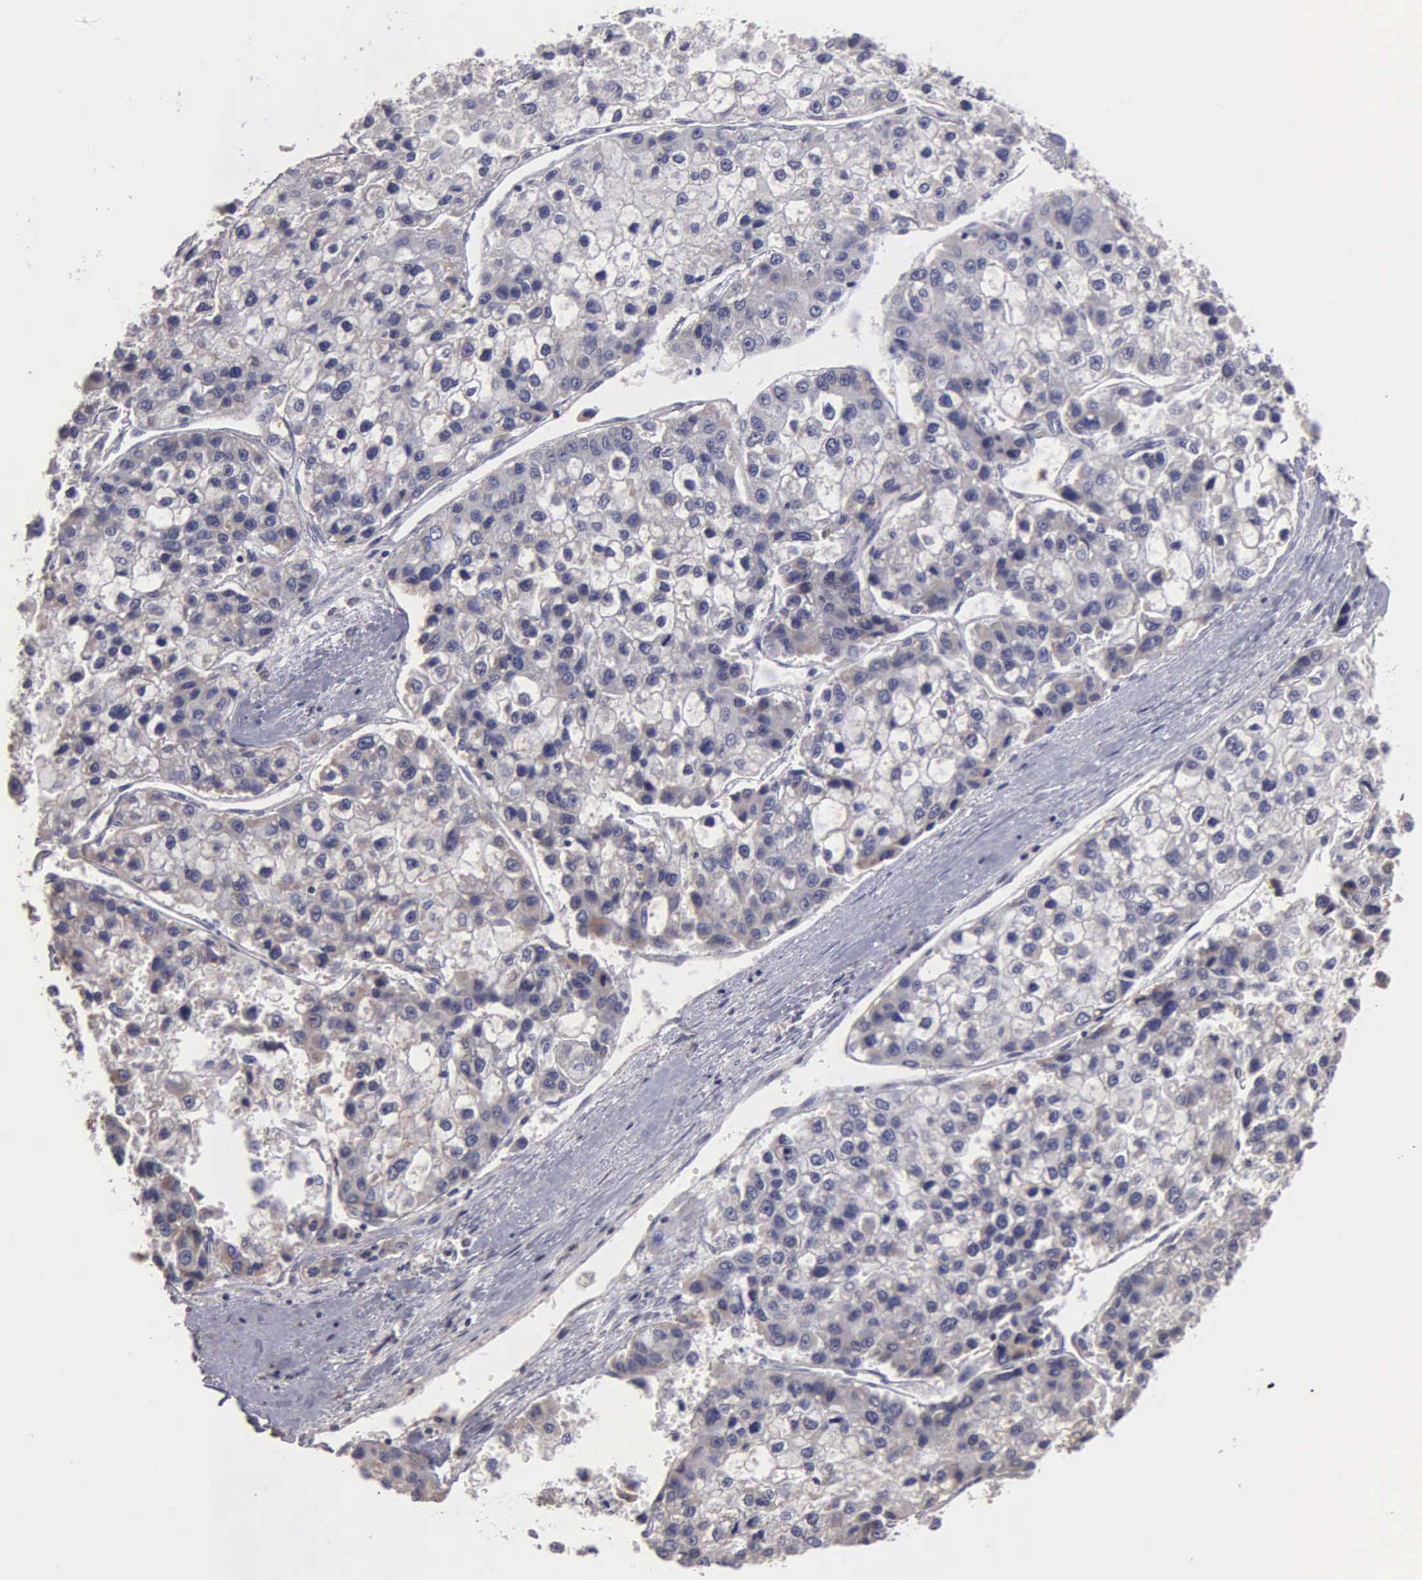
{"staining": {"intensity": "weak", "quantity": "<25%", "location": "cytoplasmic/membranous"}, "tissue": "liver cancer", "cell_type": "Tumor cells", "image_type": "cancer", "snomed": [{"axis": "morphology", "description": "Carcinoma, Hepatocellular, NOS"}, {"axis": "topography", "description": "Liver"}], "caption": "A histopathology image of human hepatocellular carcinoma (liver) is negative for staining in tumor cells.", "gene": "BRD1", "patient": {"sex": "female", "age": 66}}